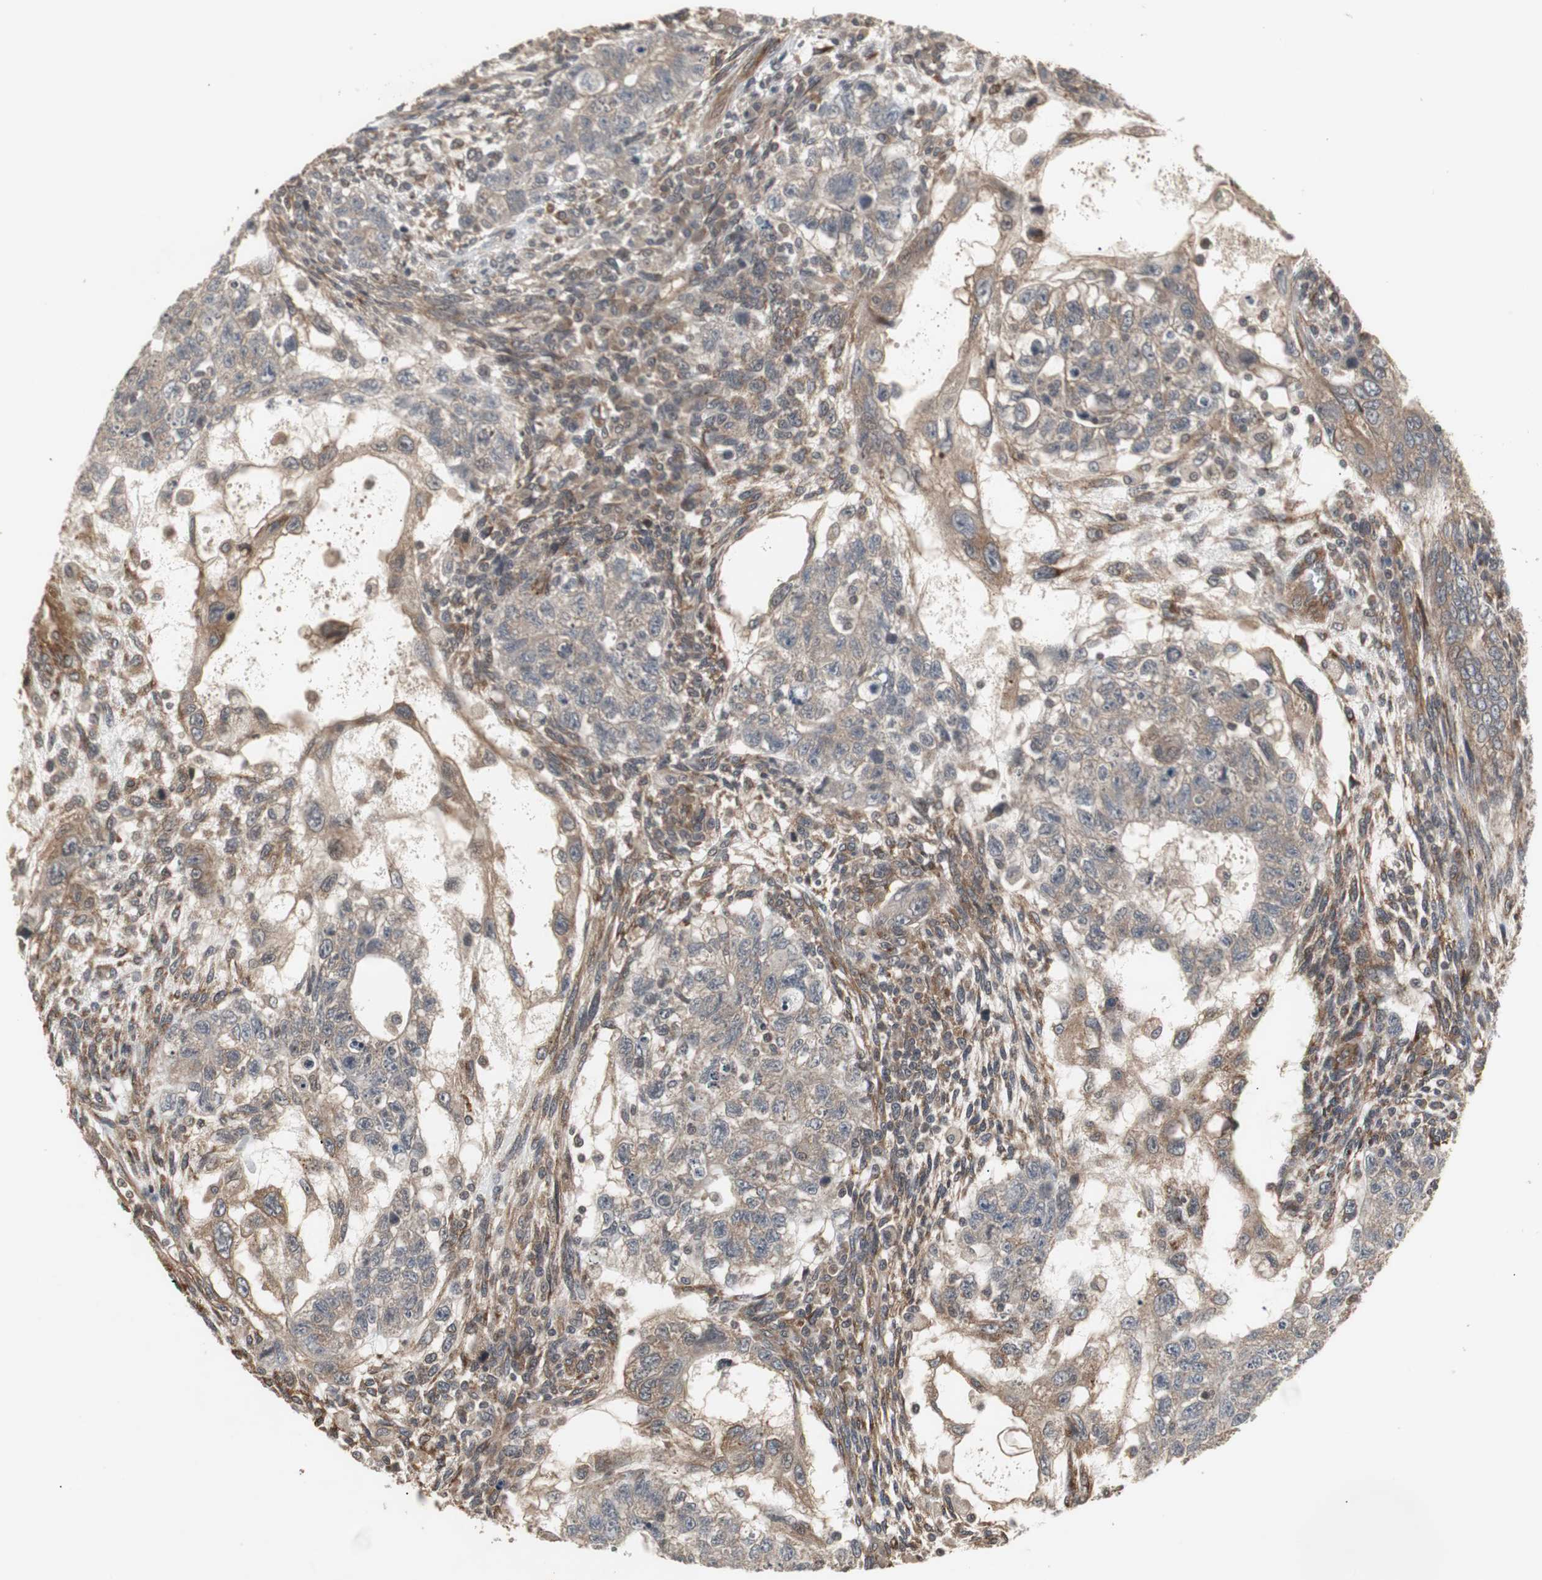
{"staining": {"intensity": "weak", "quantity": ">75%", "location": "cytoplasmic/membranous"}, "tissue": "testis cancer", "cell_type": "Tumor cells", "image_type": "cancer", "snomed": [{"axis": "morphology", "description": "Normal tissue, NOS"}, {"axis": "morphology", "description": "Carcinoma, Embryonal, NOS"}, {"axis": "topography", "description": "Testis"}], "caption": "Immunohistochemistry (IHC) staining of testis cancer (embryonal carcinoma), which demonstrates low levels of weak cytoplasmic/membranous staining in about >75% of tumor cells indicating weak cytoplasmic/membranous protein positivity. The staining was performed using DAB (3,3'-diaminobenzidine) (brown) for protein detection and nuclei were counterstained in hematoxylin (blue).", "gene": "ATP2B2", "patient": {"sex": "male", "age": 36}}